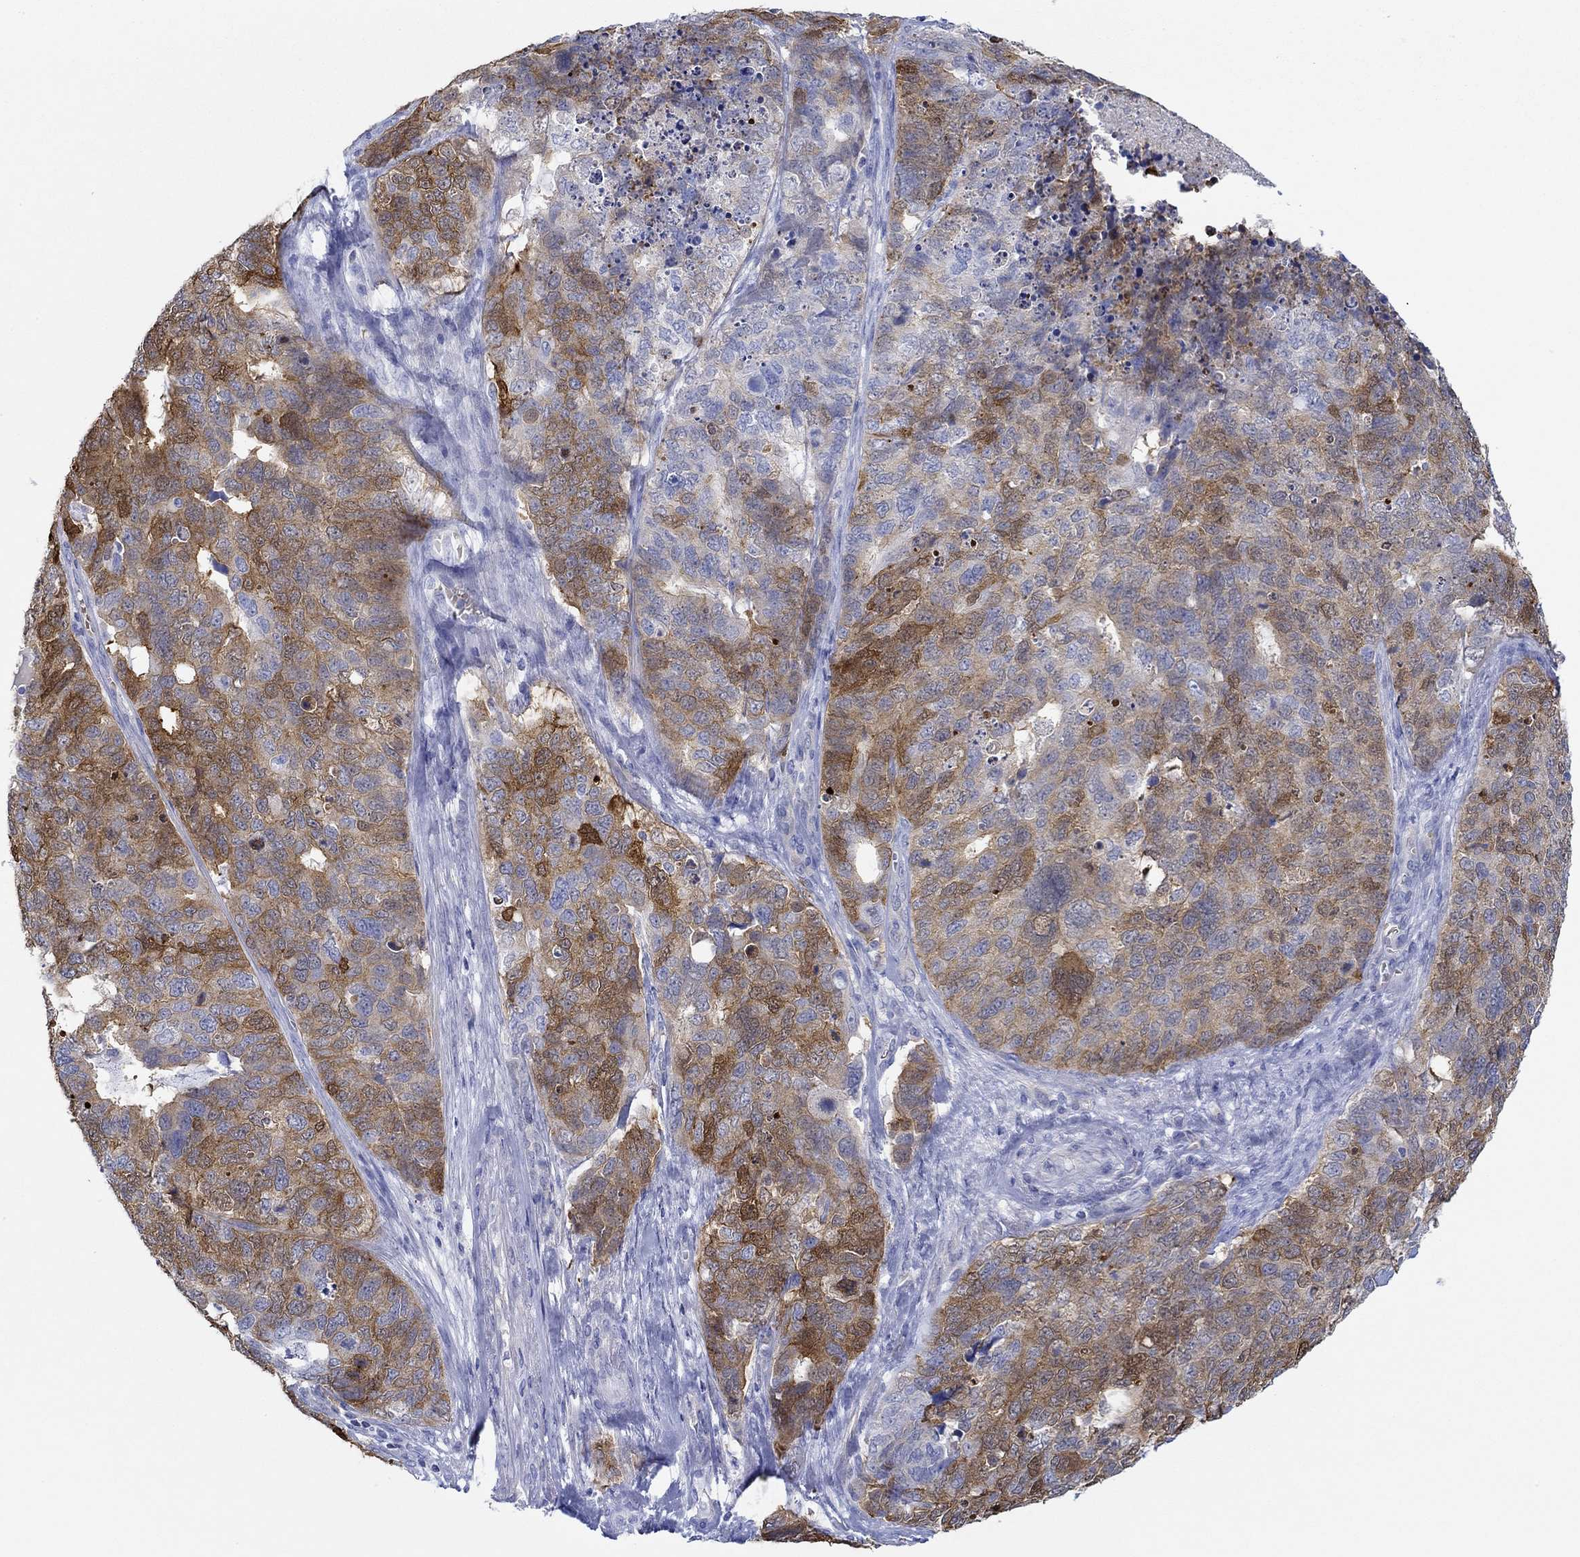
{"staining": {"intensity": "strong", "quantity": "25%-75%", "location": "cytoplasmic/membranous"}, "tissue": "cervical cancer", "cell_type": "Tumor cells", "image_type": "cancer", "snomed": [{"axis": "morphology", "description": "Squamous cell carcinoma, NOS"}, {"axis": "topography", "description": "Cervix"}], "caption": "High-magnification brightfield microscopy of cervical cancer (squamous cell carcinoma) stained with DAB (brown) and counterstained with hematoxylin (blue). tumor cells exhibit strong cytoplasmic/membranous expression is identified in about25%-75% of cells.", "gene": "IGFBP6", "patient": {"sex": "female", "age": 63}}